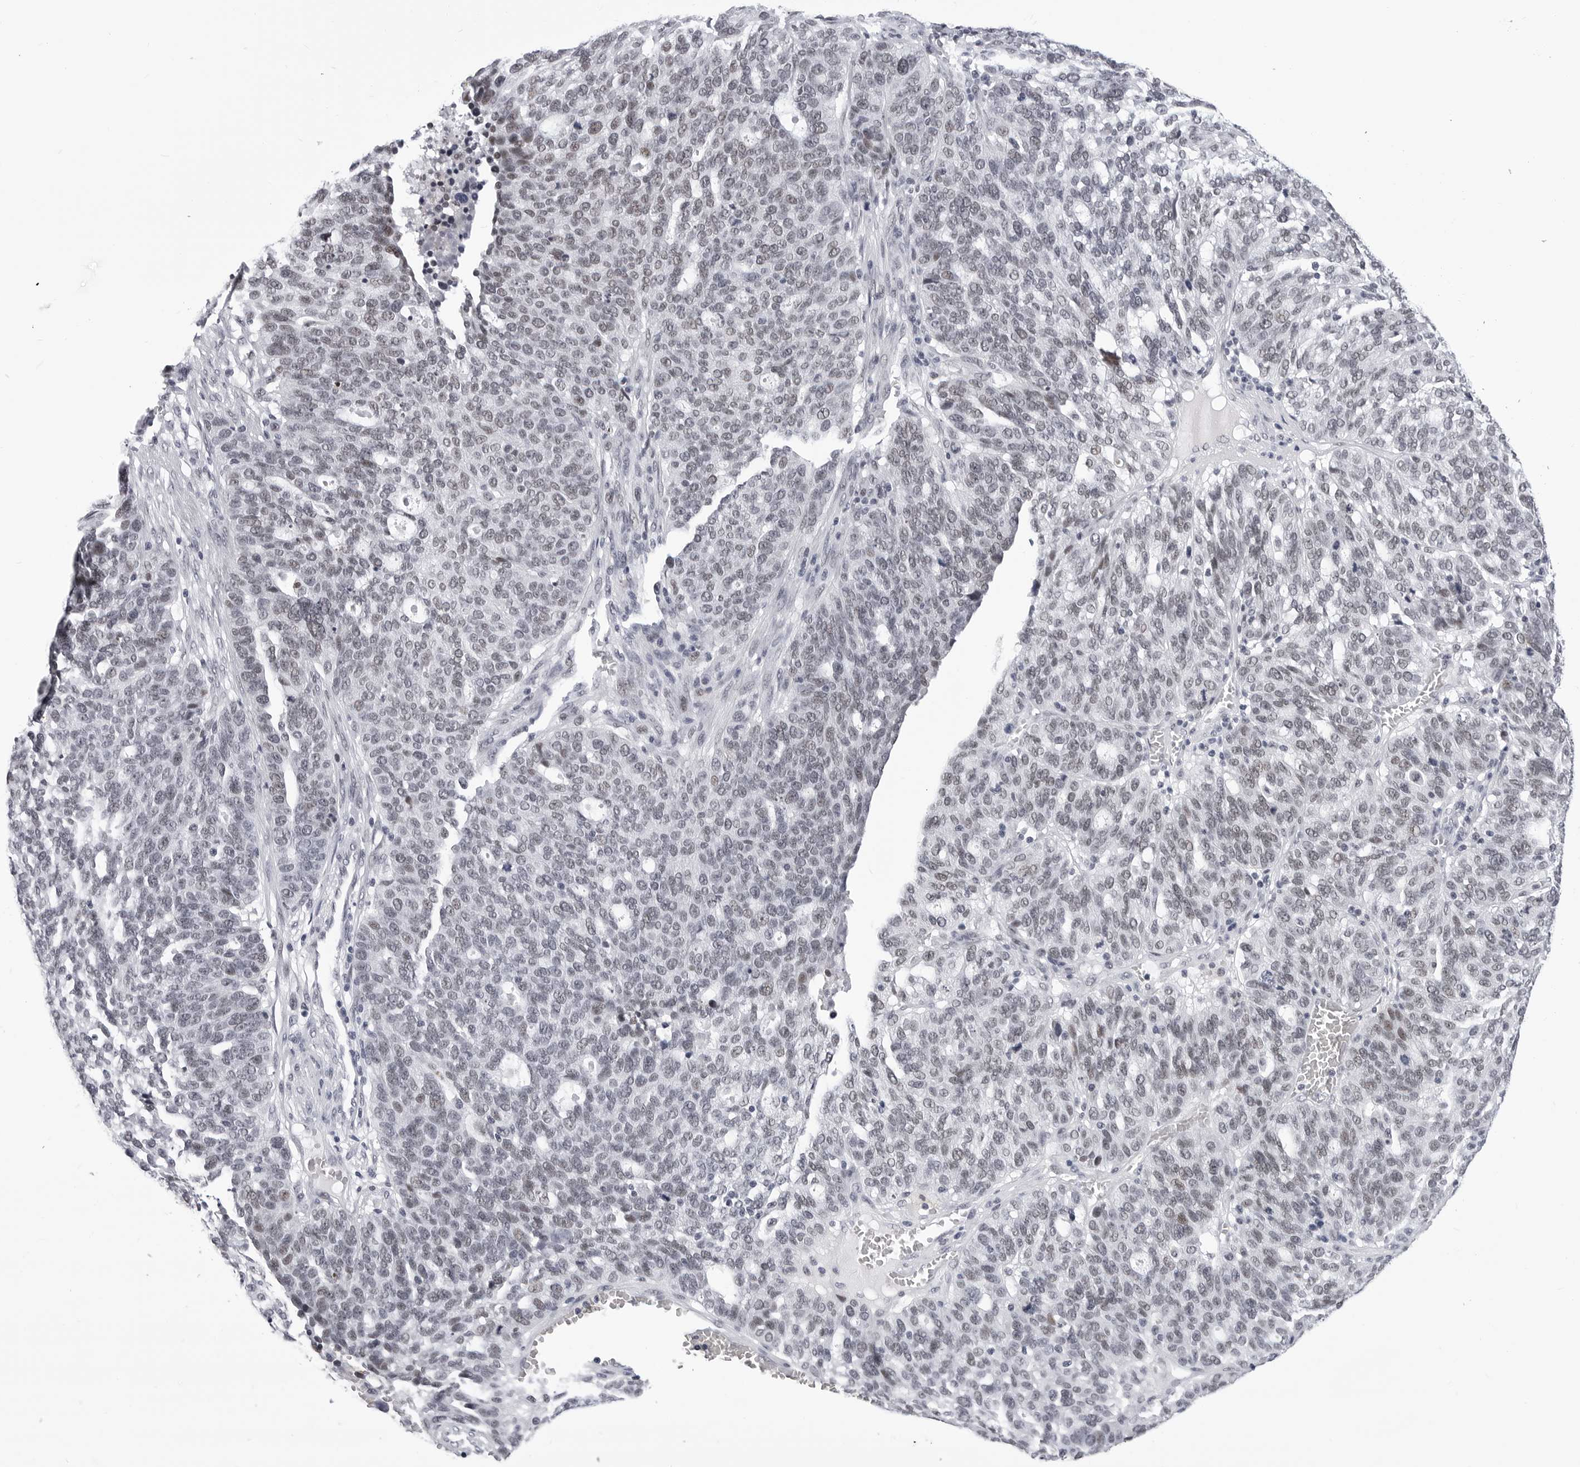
{"staining": {"intensity": "weak", "quantity": "<25%", "location": "nuclear"}, "tissue": "ovarian cancer", "cell_type": "Tumor cells", "image_type": "cancer", "snomed": [{"axis": "morphology", "description": "Cystadenocarcinoma, serous, NOS"}, {"axis": "topography", "description": "Ovary"}], "caption": "An image of serous cystadenocarcinoma (ovarian) stained for a protein demonstrates no brown staining in tumor cells.", "gene": "SF3B4", "patient": {"sex": "female", "age": 59}}